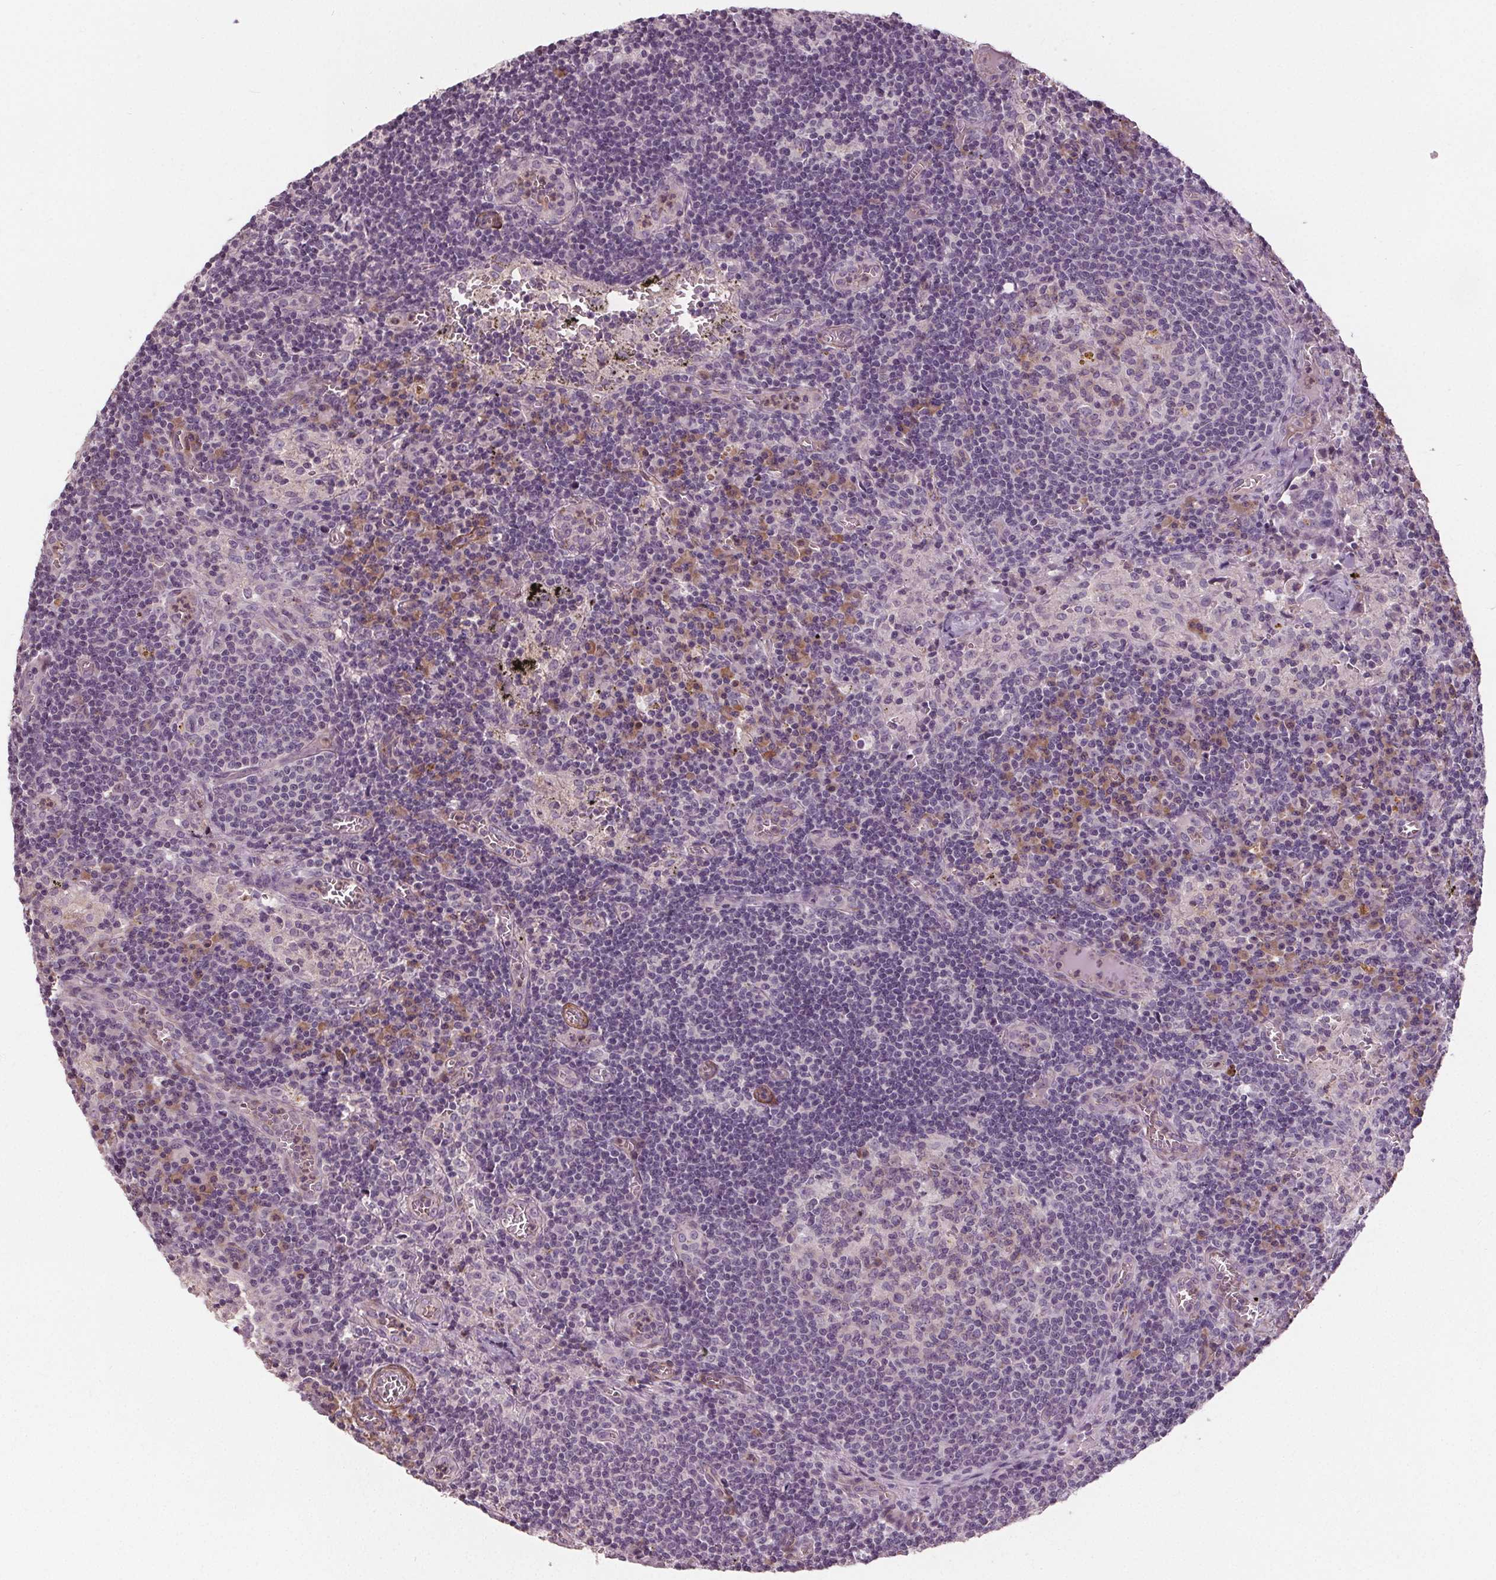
{"staining": {"intensity": "negative", "quantity": "none", "location": "none"}, "tissue": "lymph node", "cell_type": "Germinal center cells", "image_type": "normal", "snomed": [{"axis": "morphology", "description": "Normal tissue, NOS"}, {"axis": "topography", "description": "Lymph node"}], "caption": "There is no significant expression in germinal center cells of lymph node. (Brightfield microscopy of DAB immunohistochemistry at high magnification).", "gene": "PDGFD", "patient": {"sex": "male", "age": 62}}